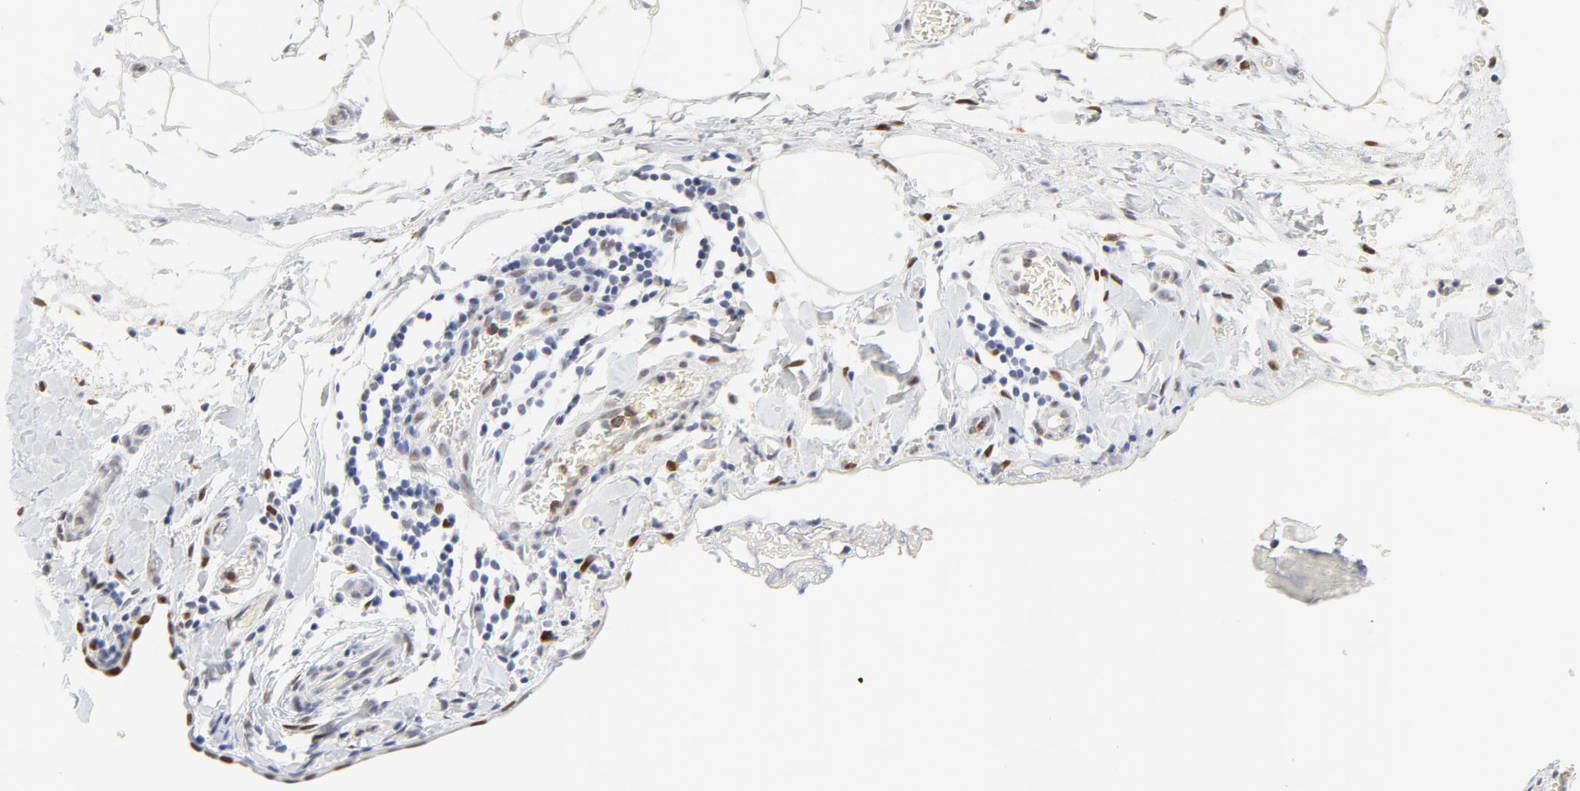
{"staining": {"intensity": "negative", "quantity": "none", "location": "none"}, "tissue": "stomach cancer", "cell_type": "Tumor cells", "image_type": "cancer", "snomed": [{"axis": "morphology", "description": "Adenocarcinoma, NOS"}, {"axis": "topography", "description": "Stomach, upper"}], "caption": "This is a image of IHC staining of adenocarcinoma (stomach), which shows no positivity in tumor cells.", "gene": "PBX1", "patient": {"sex": "male", "age": 47}}